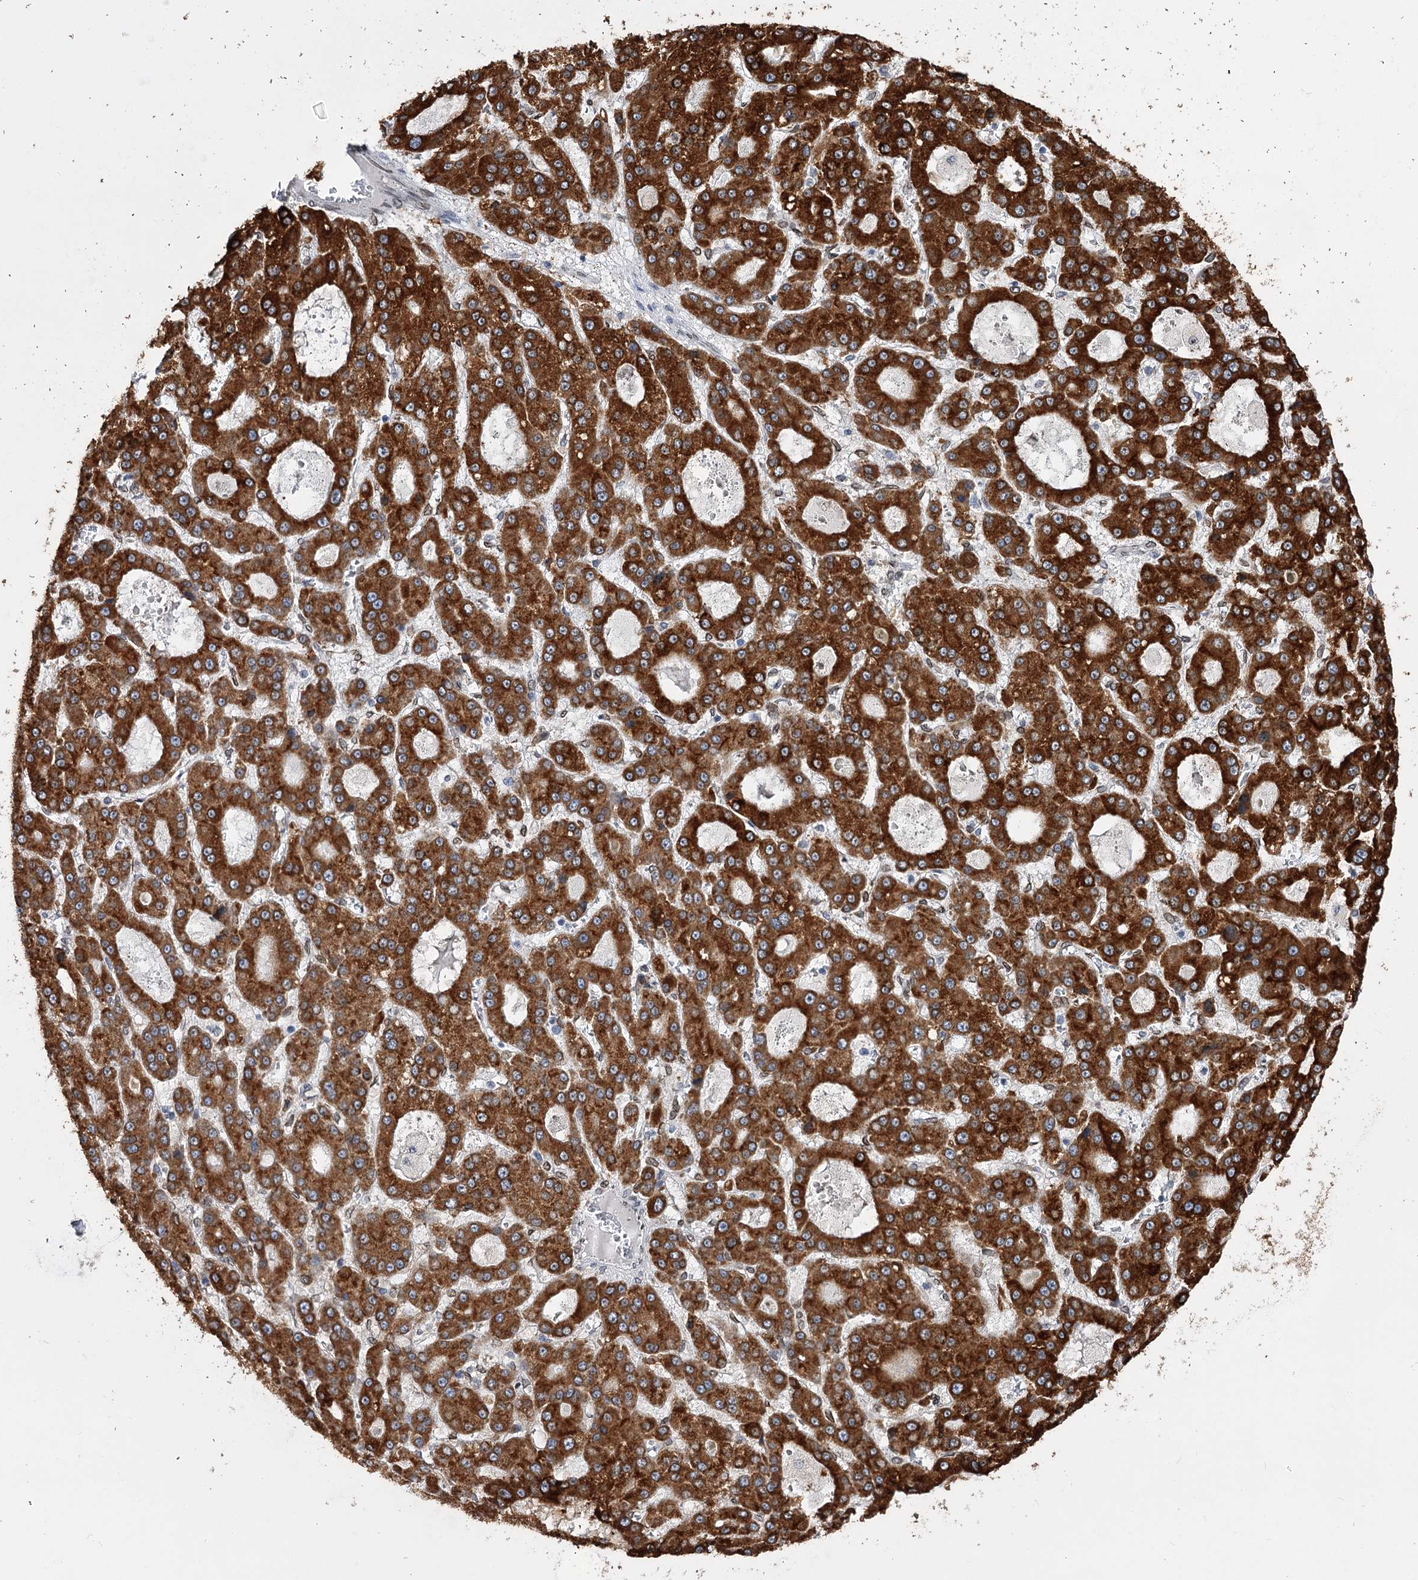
{"staining": {"intensity": "strong", "quantity": ">75%", "location": "cytoplasmic/membranous"}, "tissue": "liver cancer", "cell_type": "Tumor cells", "image_type": "cancer", "snomed": [{"axis": "morphology", "description": "Carcinoma, Hepatocellular, NOS"}, {"axis": "topography", "description": "Liver"}], "caption": "A histopathology image of human hepatocellular carcinoma (liver) stained for a protein shows strong cytoplasmic/membranous brown staining in tumor cells.", "gene": "TMEM201", "patient": {"sex": "male", "age": 70}}